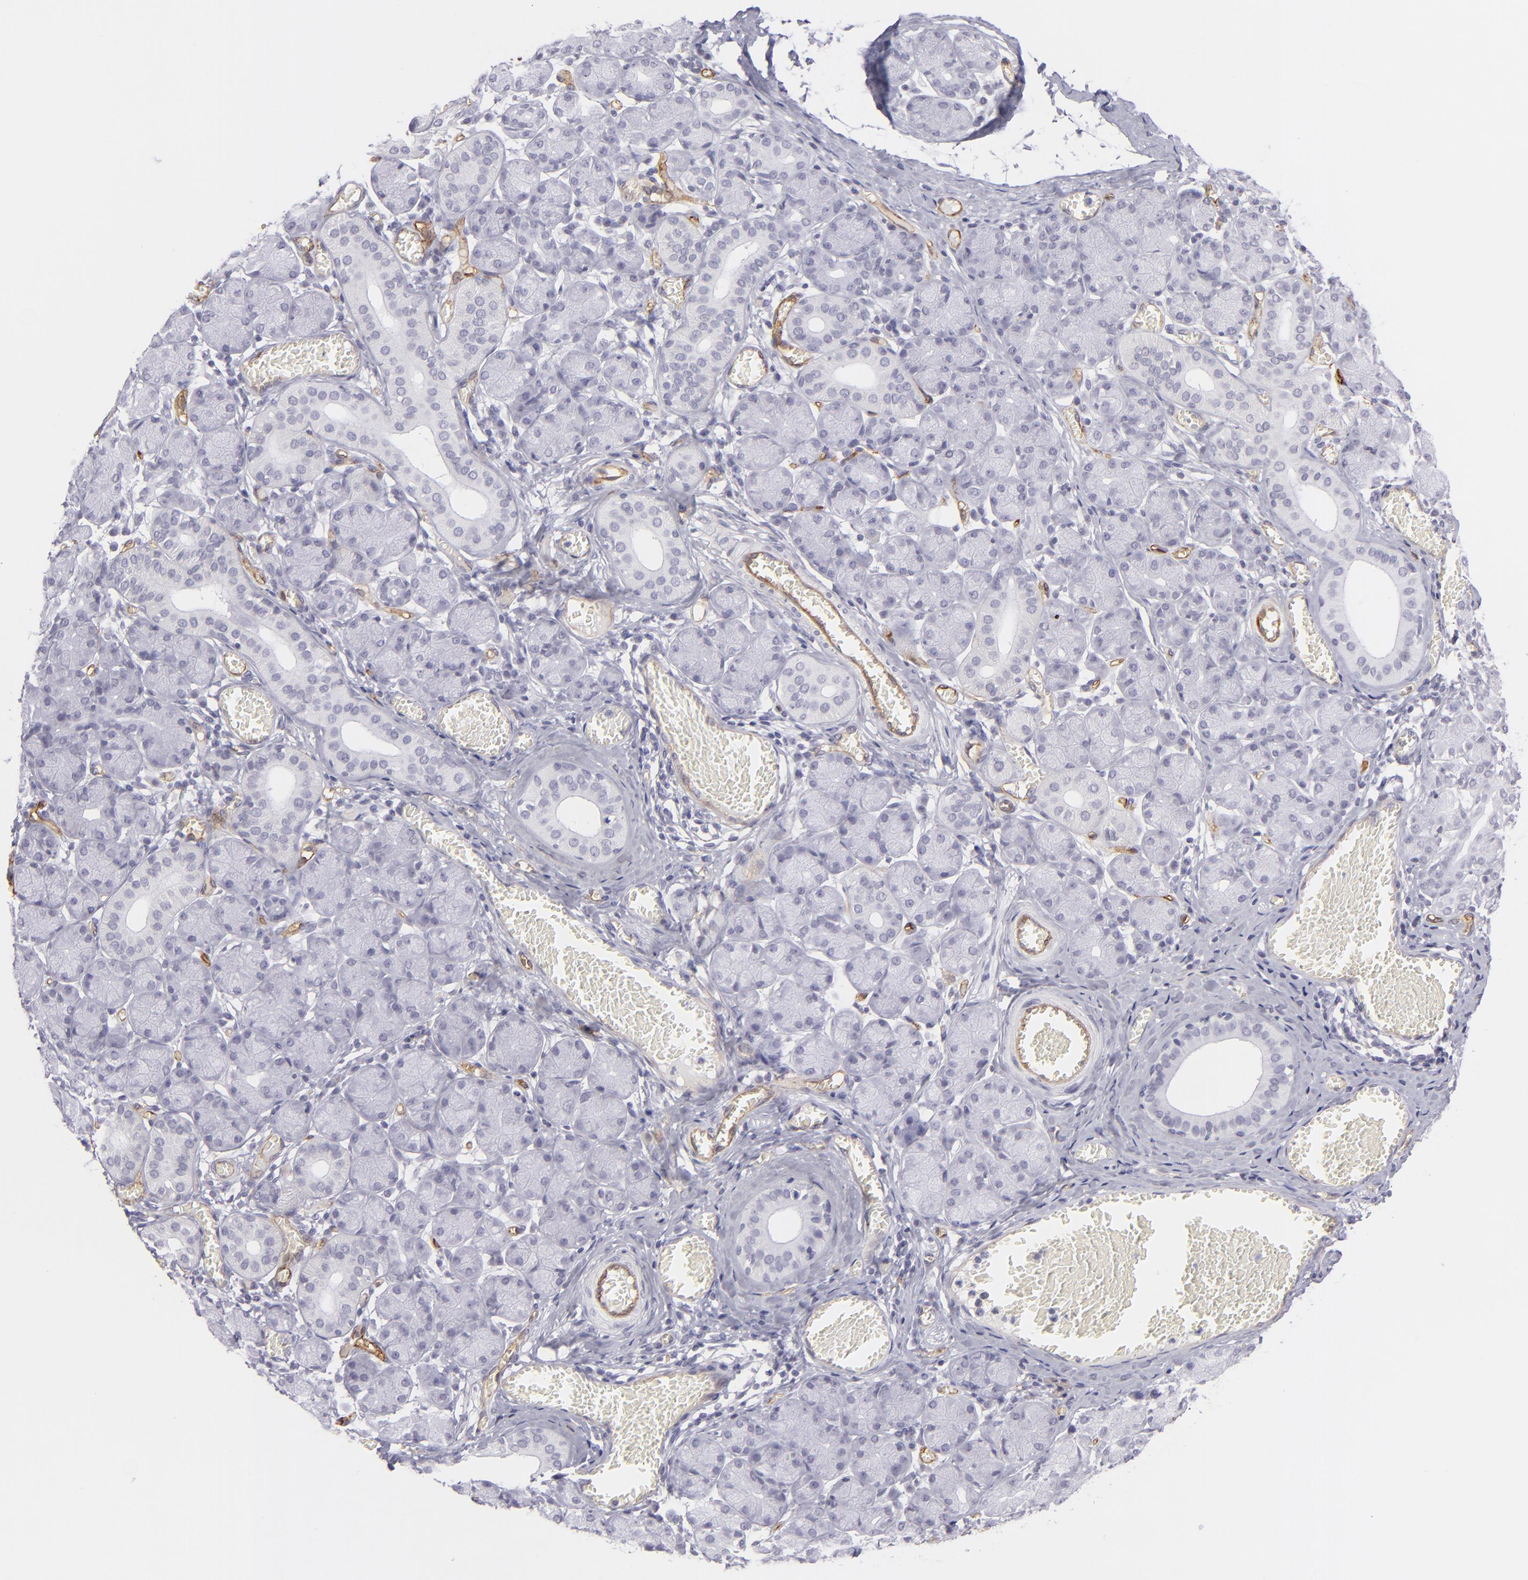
{"staining": {"intensity": "negative", "quantity": "none", "location": "none"}, "tissue": "salivary gland", "cell_type": "Glandular cells", "image_type": "normal", "snomed": [{"axis": "morphology", "description": "Normal tissue, NOS"}, {"axis": "topography", "description": "Salivary gland"}], "caption": "The immunohistochemistry photomicrograph has no significant positivity in glandular cells of salivary gland.", "gene": "THBD", "patient": {"sex": "female", "age": 24}}